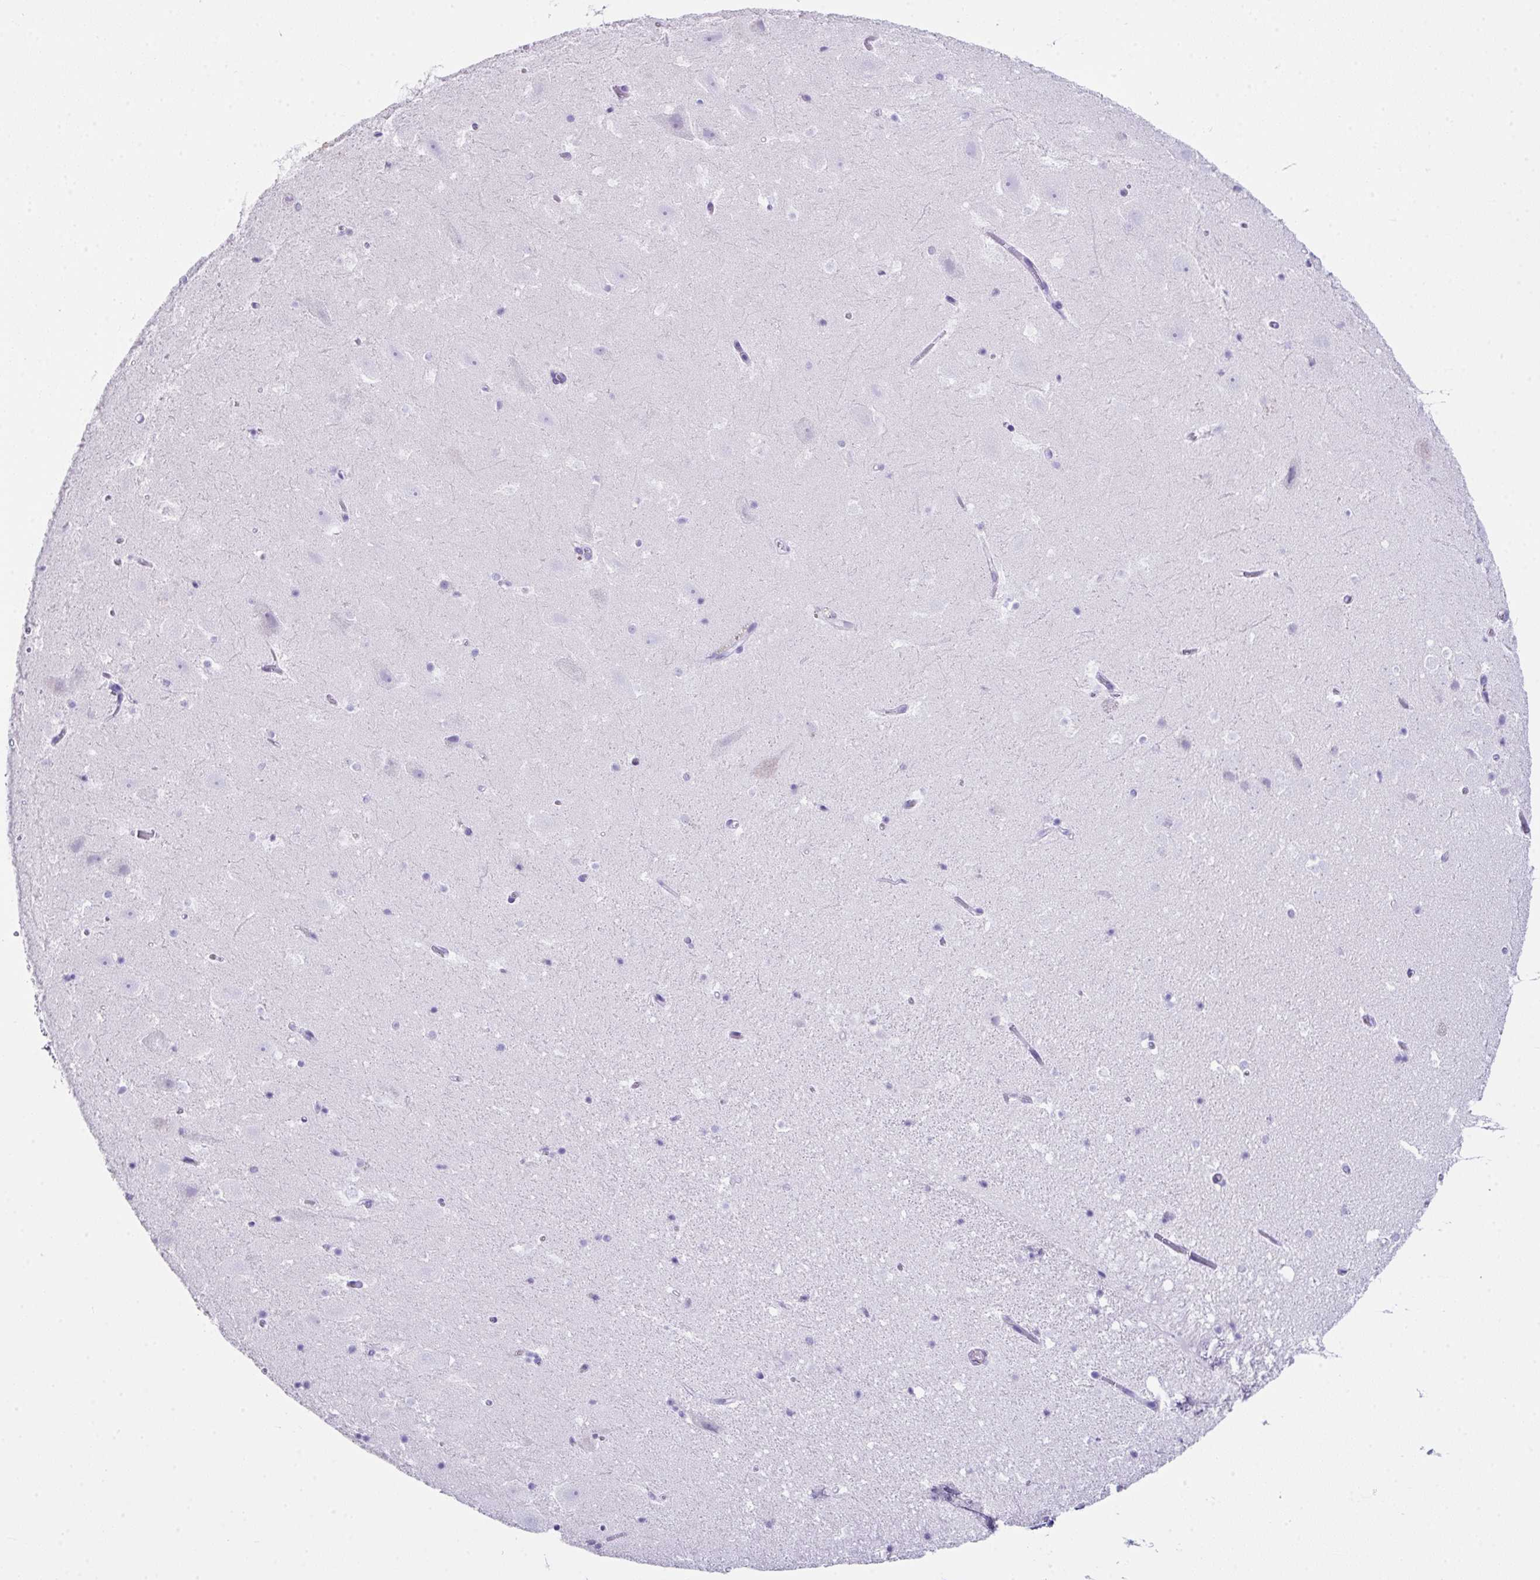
{"staining": {"intensity": "negative", "quantity": "none", "location": "none"}, "tissue": "hippocampus", "cell_type": "Glial cells", "image_type": "normal", "snomed": [{"axis": "morphology", "description": "Normal tissue, NOS"}, {"axis": "topography", "description": "Hippocampus"}], "caption": "A histopathology image of hippocampus stained for a protein shows no brown staining in glial cells. (Stains: DAB (3,3'-diaminobenzidine) immunohistochemistry with hematoxylin counter stain, Microscopy: brightfield microscopy at high magnification).", "gene": "LGALS4", "patient": {"sex": "female", "age": 42}}